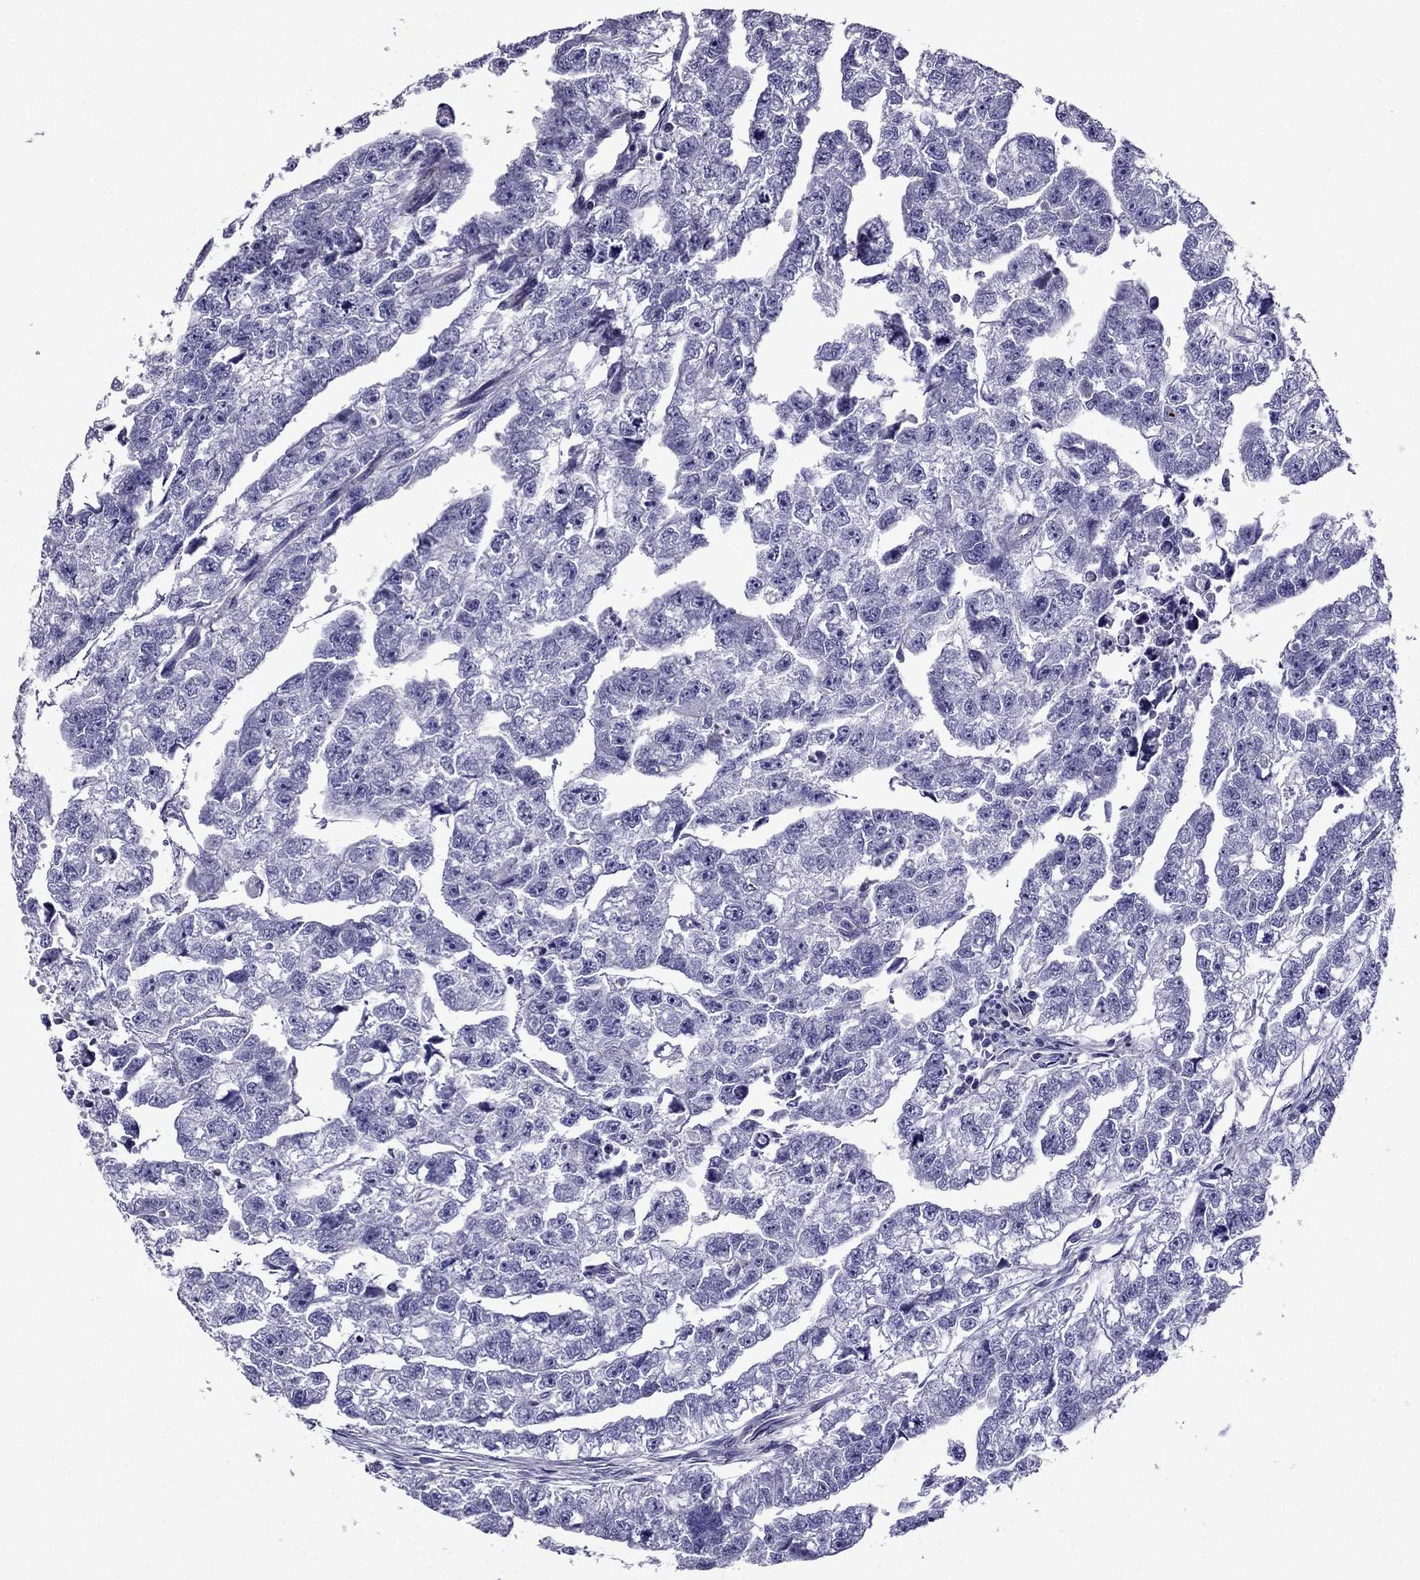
{"staining": {"intensity": "negative", "quantity": "none", "location": "none"}, "tissue": "testis cancer", "cell_type": "Tumor cells", "image_type": "cancer", "snomed": [{"axis": "morphology", "description": "Carcinoma, Embryonal, NOS"}, {"axis": "morphology", "description": "Teratoma, malignant, NOS"}, {"axis": "topography", "description": "Testis"}], "caption": "A photomicrograph of human testis cancer is negative for staining in tumor cells. (Stains: DAB (3,3'-diaminobenzidine) IHC with hematoxylin counter stain, Microscopy: brightfield microscopy at high magnification).", "gene": "AAK1", "patient": {"sex": "male", "age": 44}}